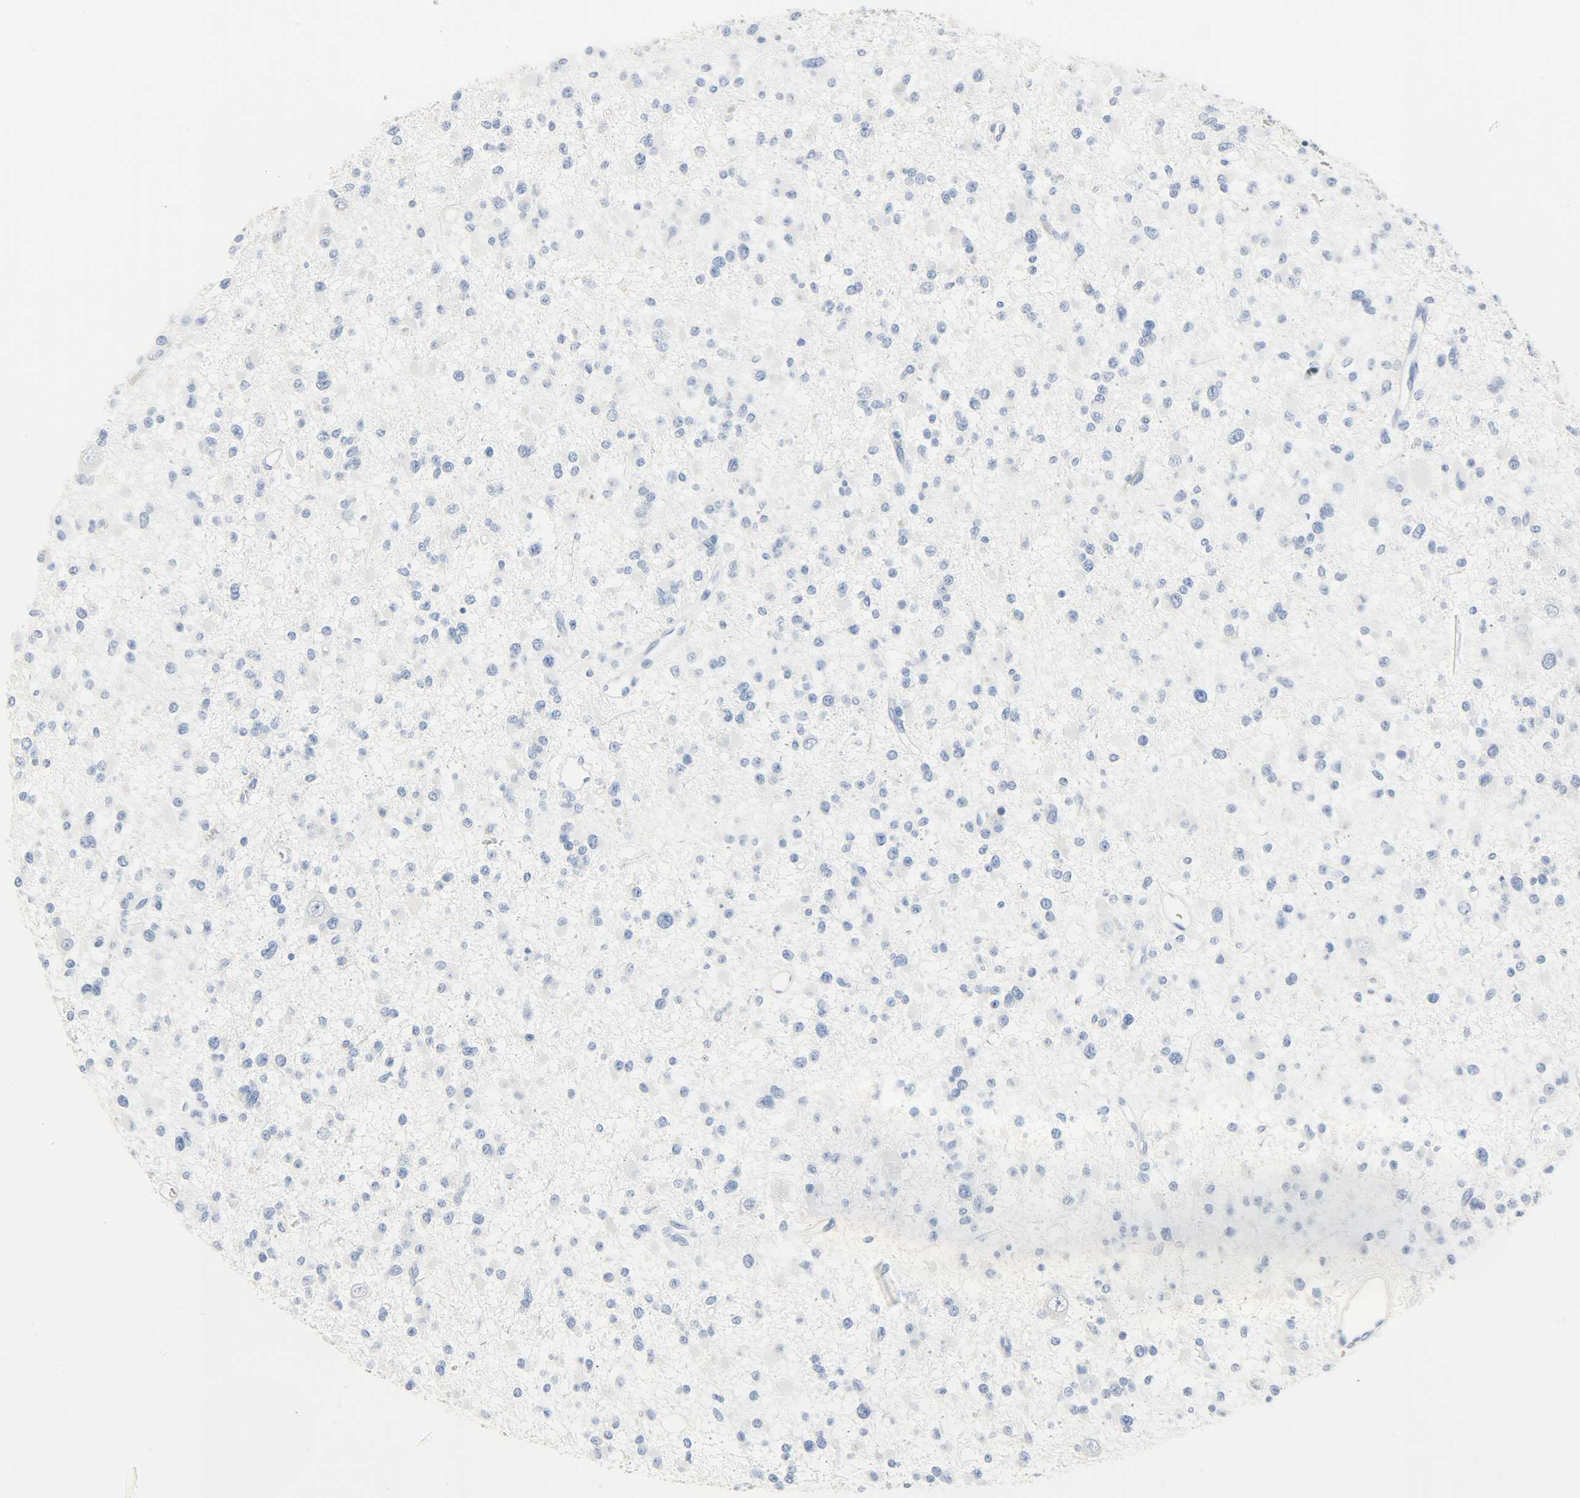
{"staining": {"intensity": "negative", "quantity": "none", "location": "none"}, "tissue": "glioma", "cell_type": "Tumor cells", "image_type": "cancer", "snomed": [{"axis": "morphology", "description": "Glioma, malignant, Low grade"}, {"axis": "topography", "description": "Brain"}], "caption": "The IHC histopathology image has no significant expression in tumor cells of malignant glioma (low-grade) tissue.", "gene": "CA3", "patient": {"sex": "female", "age": 22}}